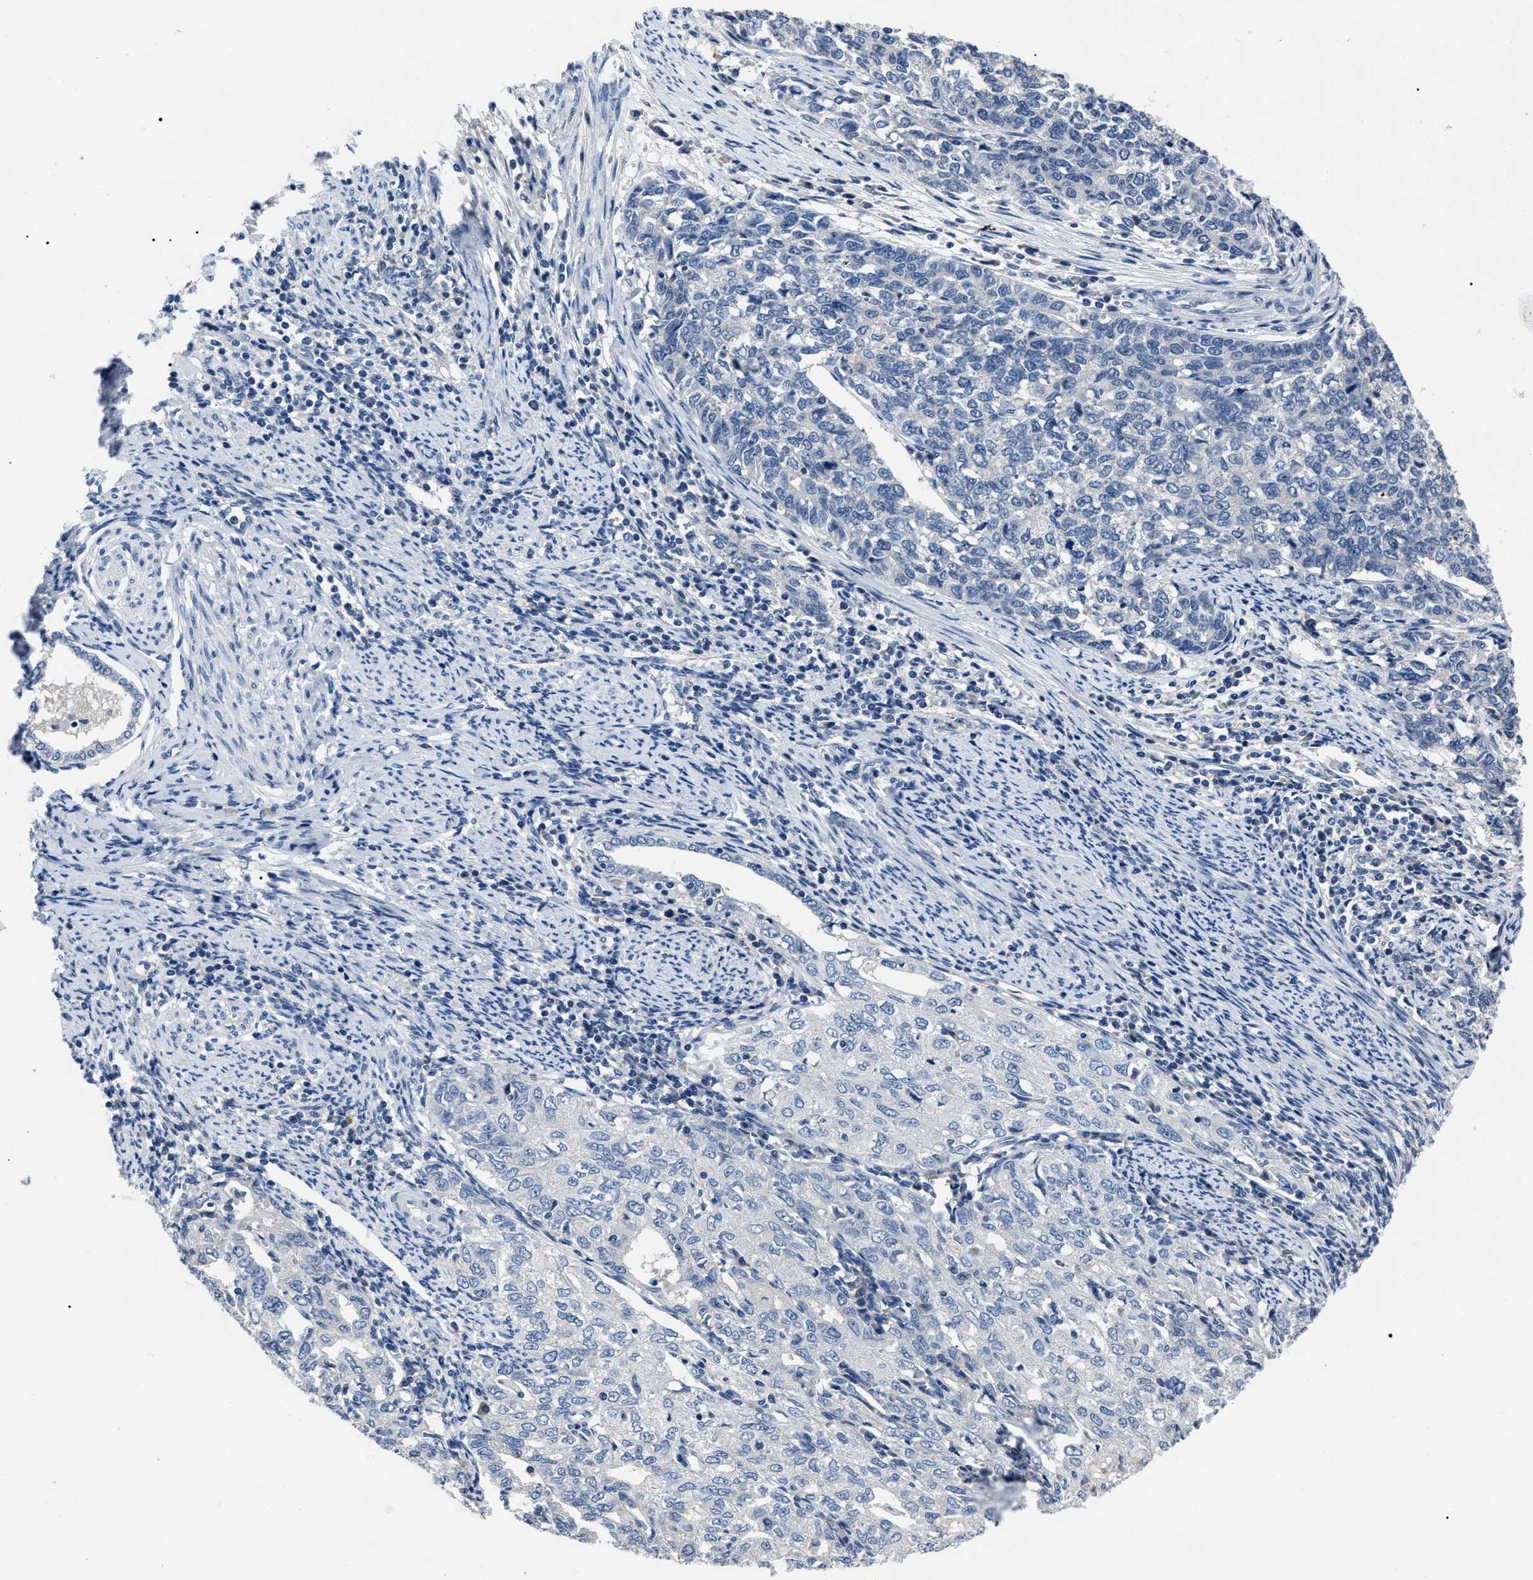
{"staining": {"intensity": "negative", "quantity": "none", "location": "none"}, "tissue": "cervical cancer", "cell_type": "Tumor cells", "image_type": "cancer", "snomed": [{"axis": "morphology", "description": "Squamous cell carcinoma, NOS"}, {"axis": "topography", "description": "Cervix"}], "caption": "Cervical squamous cell carcinoma was stained to show a protein in brown. There is no significant expression in tumor cells. The staining is performed using DAB (3,3'-diaminobenzidine) brown chromogen with nuclei counter-stained in using hematoxylin.", "gene": "LRWD1", "patient": {"sex": "female", "age": 63}}